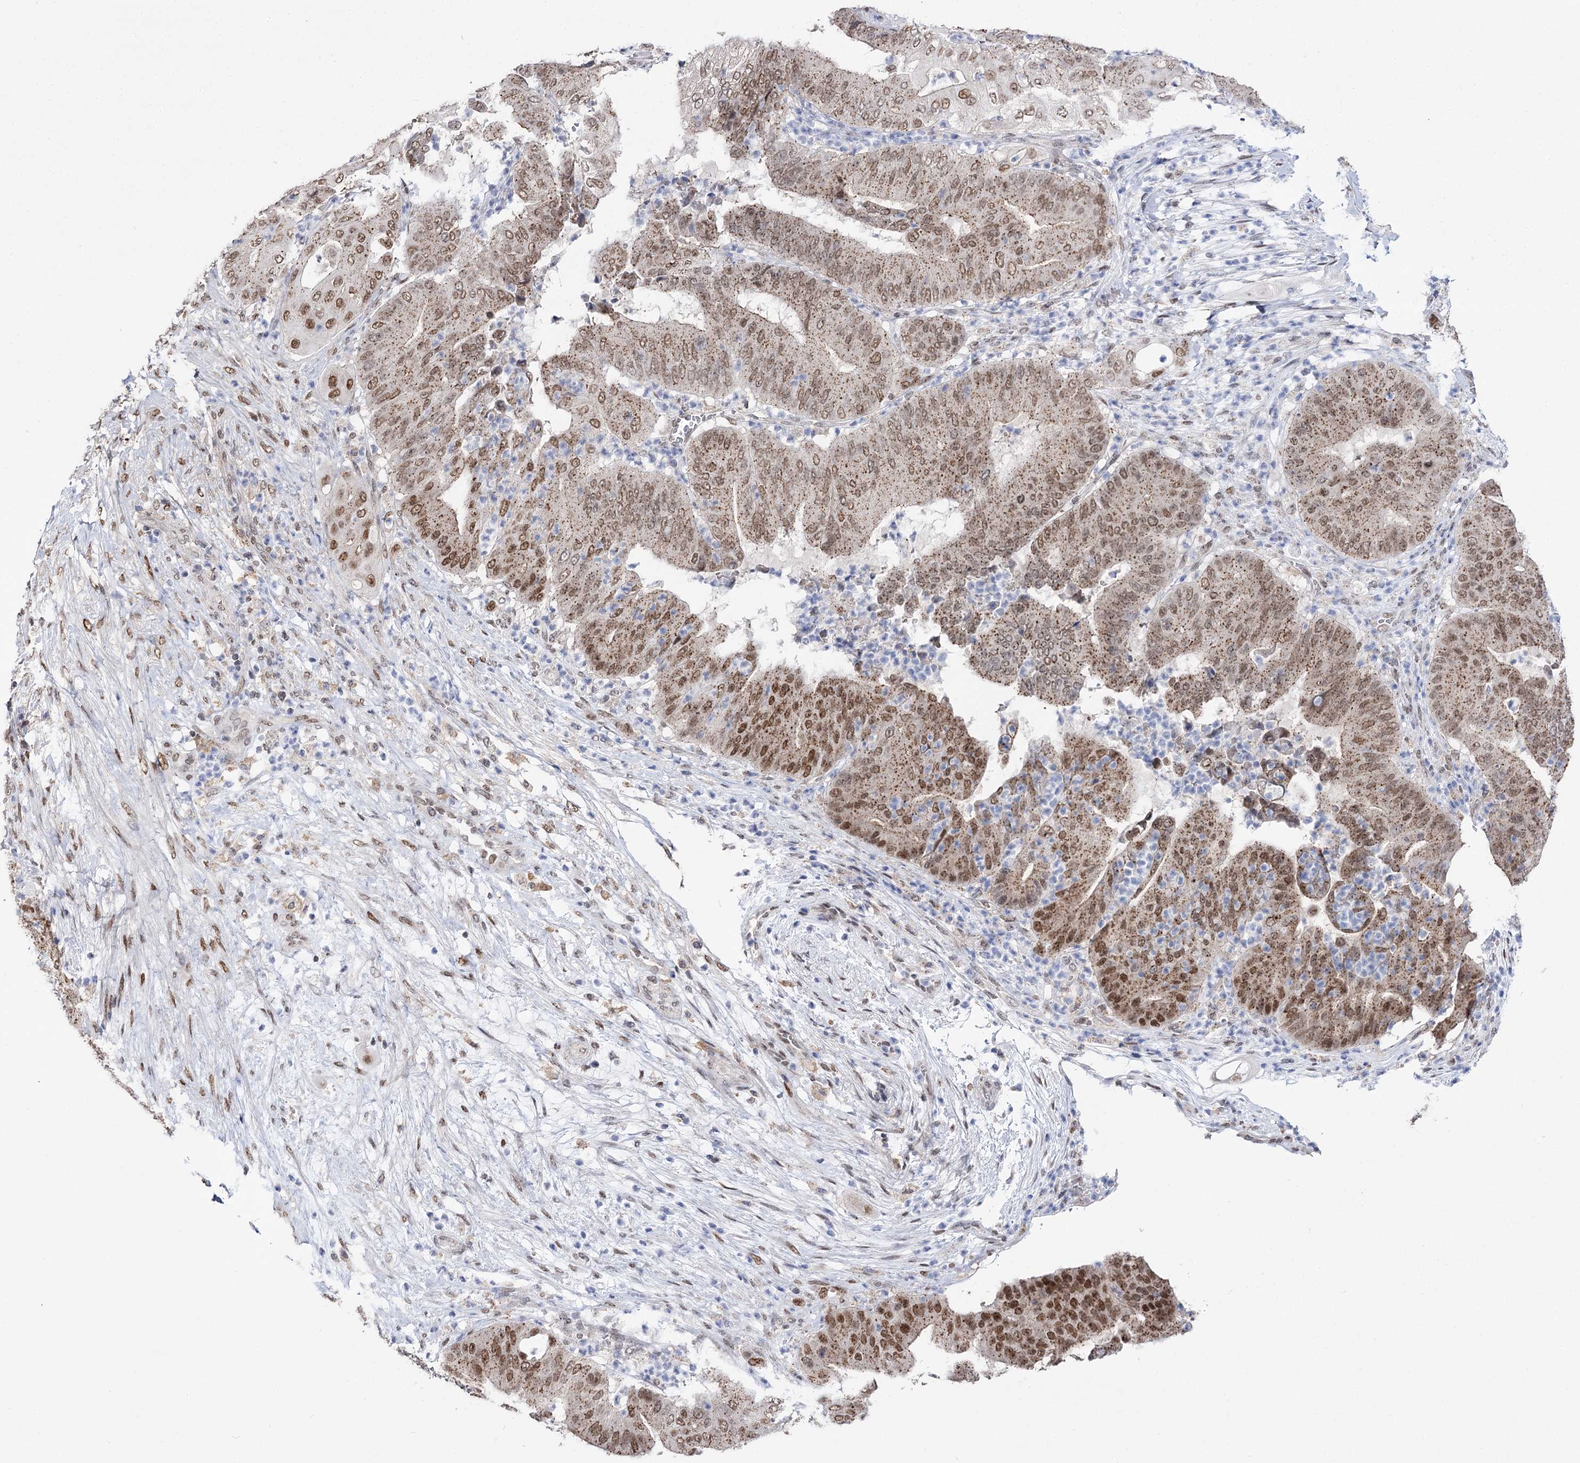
{"staining": {"intensity": "moderate", "quantity": ">75%", "location": "cytoplasmic/membranous,nuclear"}, "tissue": "pancreatic cancer", "cell_type": "Tumor cells", "image_type": "cancer", "snomed": [{"axis": "morphology", "description": "Adenocarcinoma, NOS"}, {"axis": "topography", "description": "Pancreas"}], "caption": "High-magnification brightfield microscopy of adenocarcinoma (pancreatic) stained with DAB (brown) and counterstained with hematoxylin (blue). tumor cells exhibit moderate cytoplasmic/membranous and nuclear expression is seen in about>75% of cells. (IHC, brightfield microscopy, high magnification).", "gene": "VGLL4", "patient": {"sex": "female", "age": 77}}